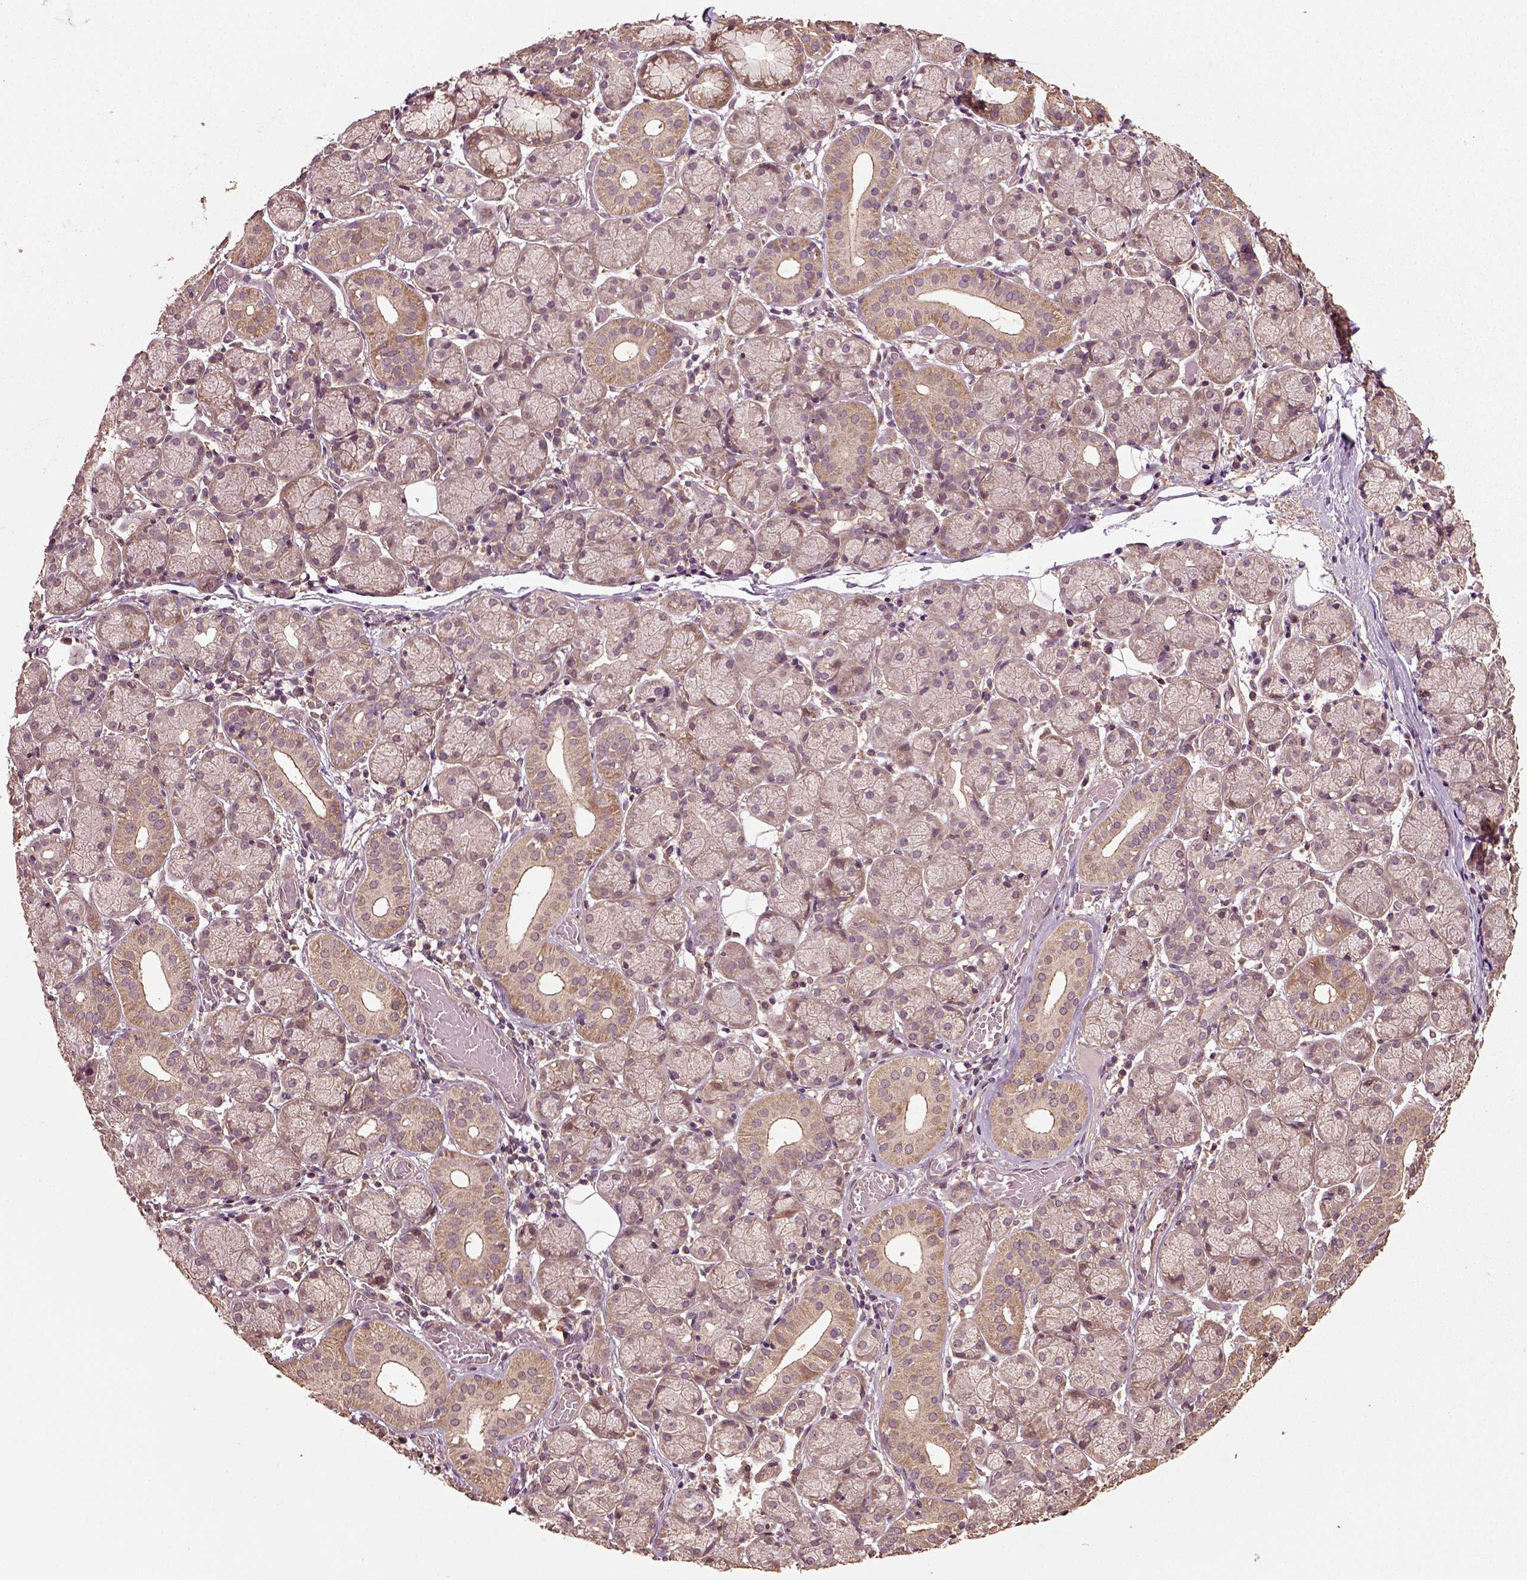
{"staining": {"intensity": "weak", "quantity": "25%-75%", "location": "cytoplasmic/membranous"}, "tissue": "salivary gland", "cell_type": "Glandular cells", "image_type": "normal", "snomed": [{"axis": "morphology", "description": "Normal tissue, NOS"}, {"axis": "topography", "description": "Salivary gland"}, {"axis": "topography", "description": "Peripheral nerve tissue"}], "caption": "A low amount of weak cytoplasmic/membranous positivity is present in about 25%-75% of glandular cells in unremarkable salivary gland. The staining was performed using DAB to visualize the protein expression in brown, while the nuclei were stained in blue with hematoxylin (Magnification: 20x).", "gene": "ERV3", "patient": {"sex": "female", "age": 24}}